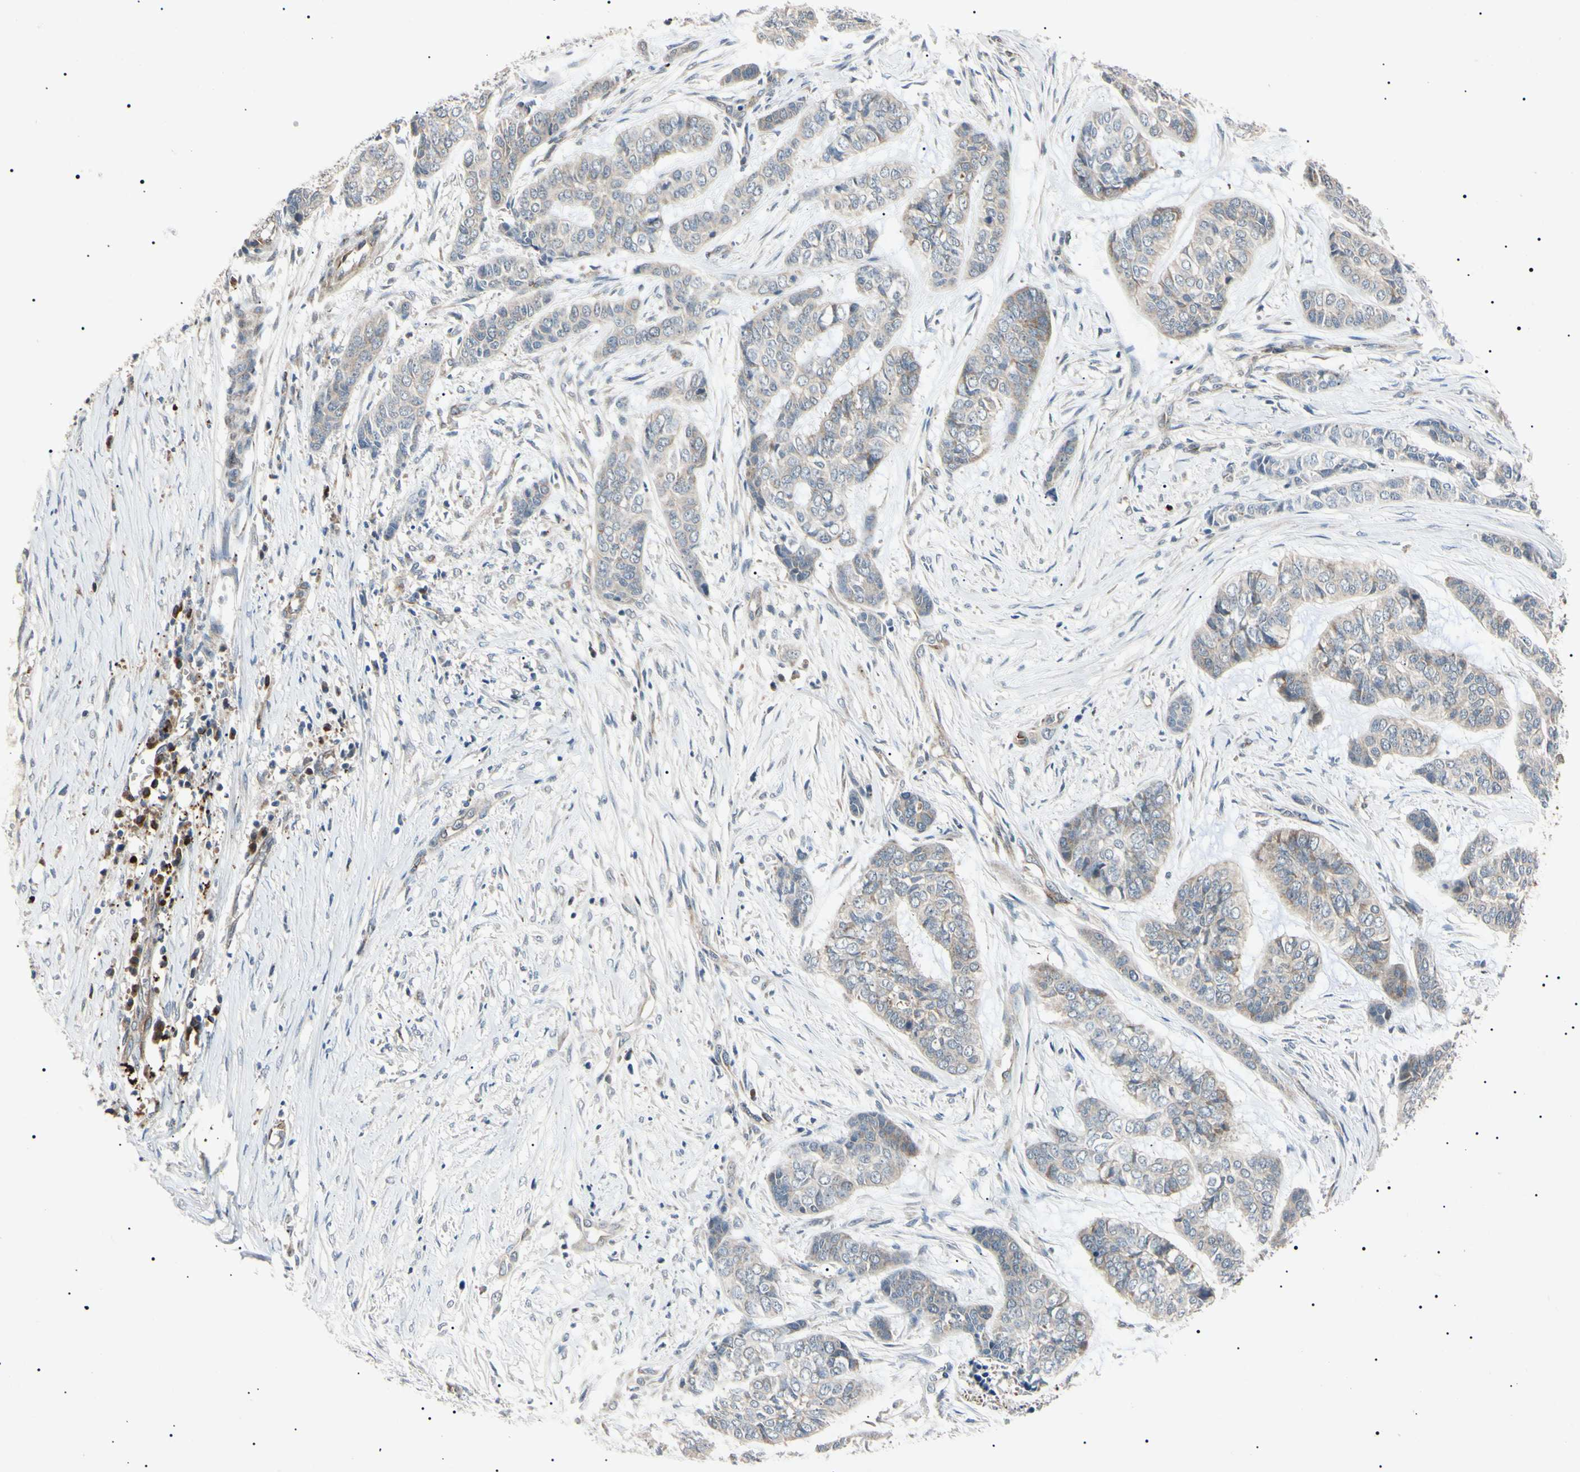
{"staining": {"intensity": "negative", "quantity": "none", "location": "none"}, "tissue": "skin cancer", "cell_type": "Tumor cells", "image_type": "cancer", "snomed": [{"axis": "morphology", "description": "Basal cell carcinoma"}, {"axis": "topography", "description": "Skin"}], "caption": "Human skin basal cell carcinoma stained for a protein using IHC demonstrates no positivity in tumor cells.", "gene": "TUBB4A", "patient": {"sex": "female", "age": 64}}